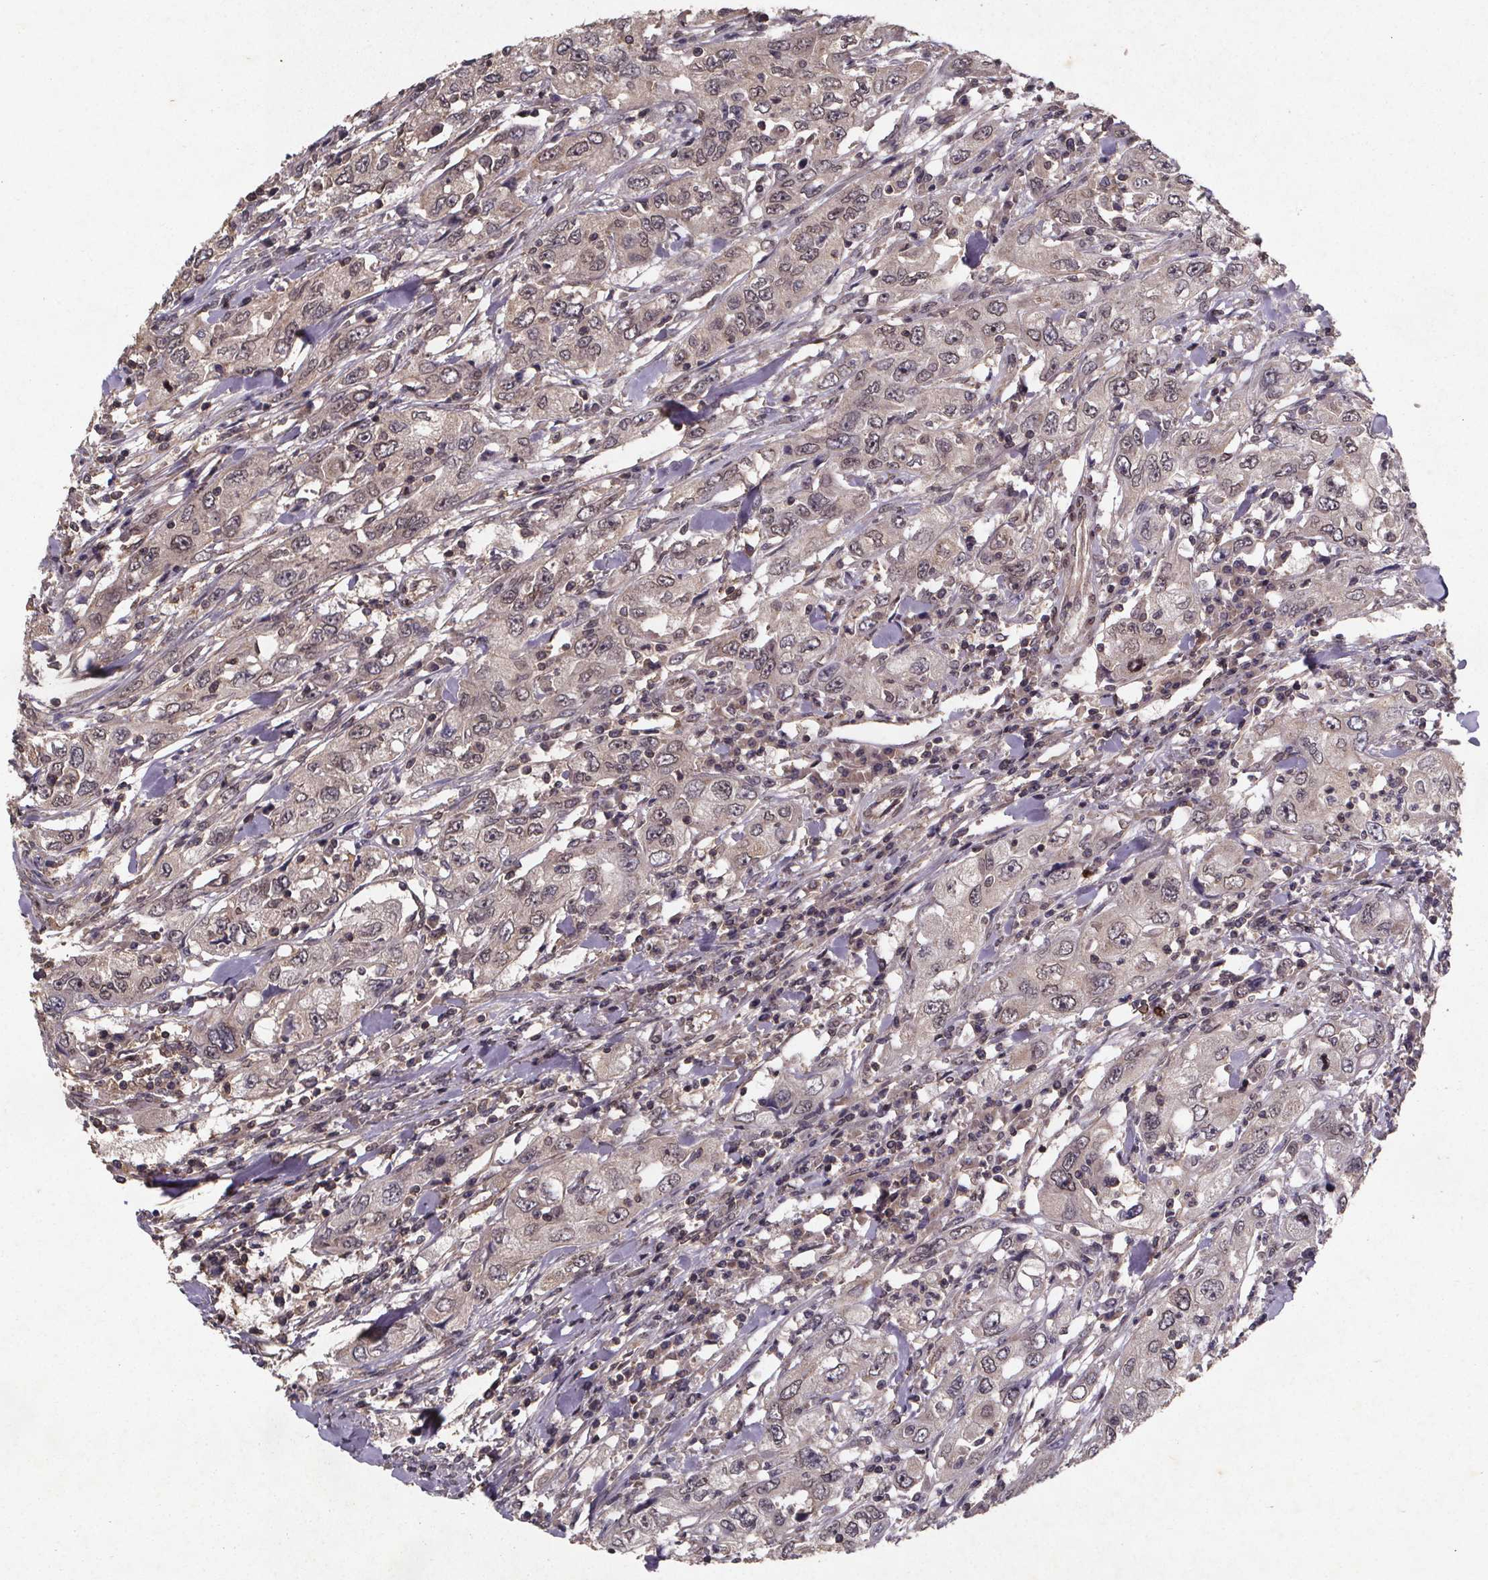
{"staining": {"intensity": "weak", "quantity": "25%-75%", "location": "nuclear"}, "tissue": "urothelial cancer", "cell_type": "Tumor cells", "image_type": "cancer", "snomed": [{"axis": "morphology", "description": "Urothelial carcinoma, High grade"}, {"axis": "topography", "description": "Urinary bladder"}], "caption": "A low amount of weak nuclear staining is appreciated in about 25%-75% of tumor cells in urothelial cancer tissue.", "gene": "PIERCE2", "patient": {"sex": "male", "age": 76}}